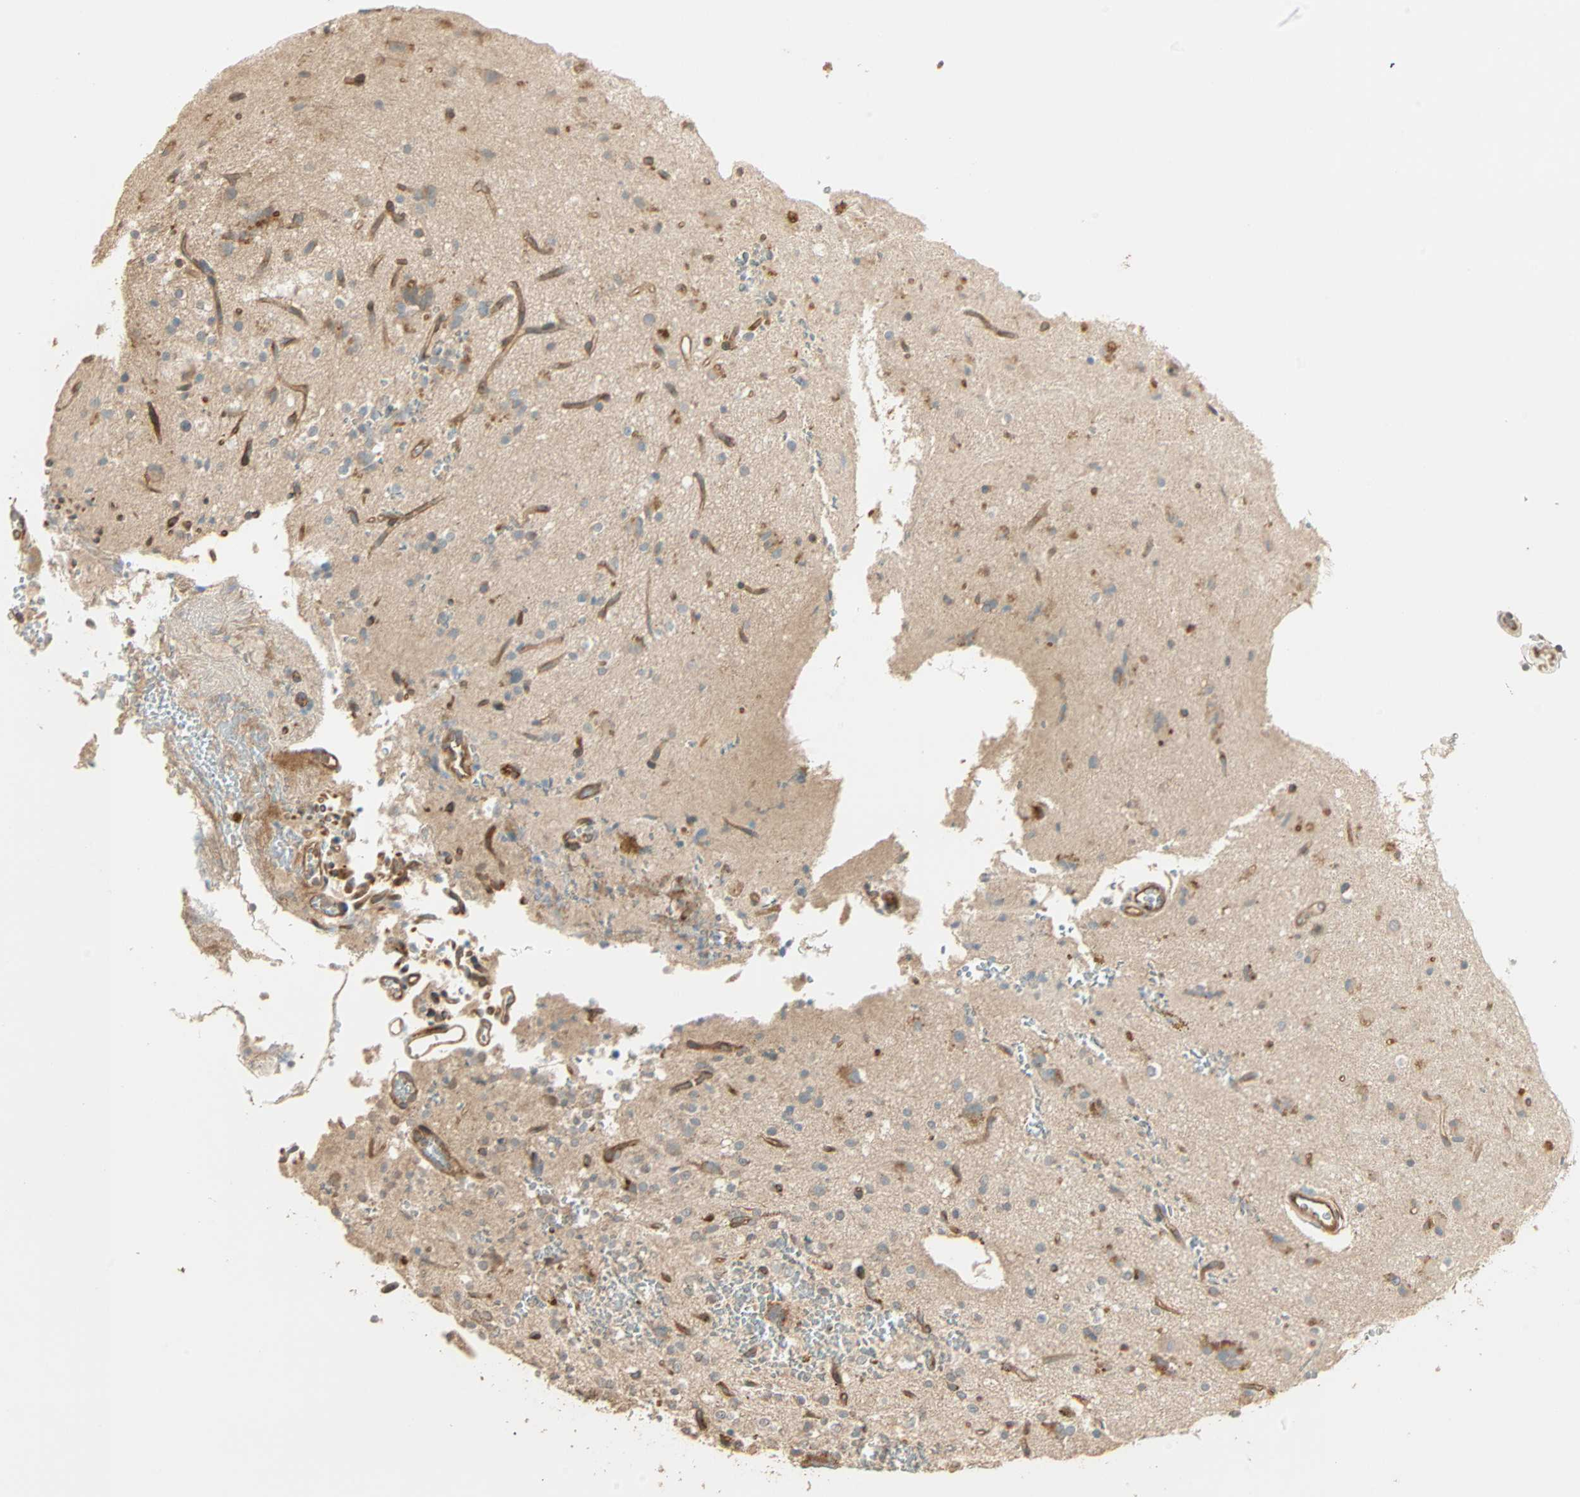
{"staining": {"intensity": "moderate", "quantity": "<25%", "location": "cytoplasmic/membranous"}, "tissue": "glioma", "cell_type": "Tumor cells", "image_type": "cancer", "snomed": [{"axis": "morphology", "description": "Glioma, malignant, High grade"}, {"axis": "topography", "description": "Brain"}], "caption": "Tumor cells show low levels of moderate cytoplasmic/membranous staining in about <25% of cells in glioma. (DAB = brown stain, brightfield microscopy at high magnification).", "gene": "GALK1", "patient": {"sex": "male", "age": 47}}